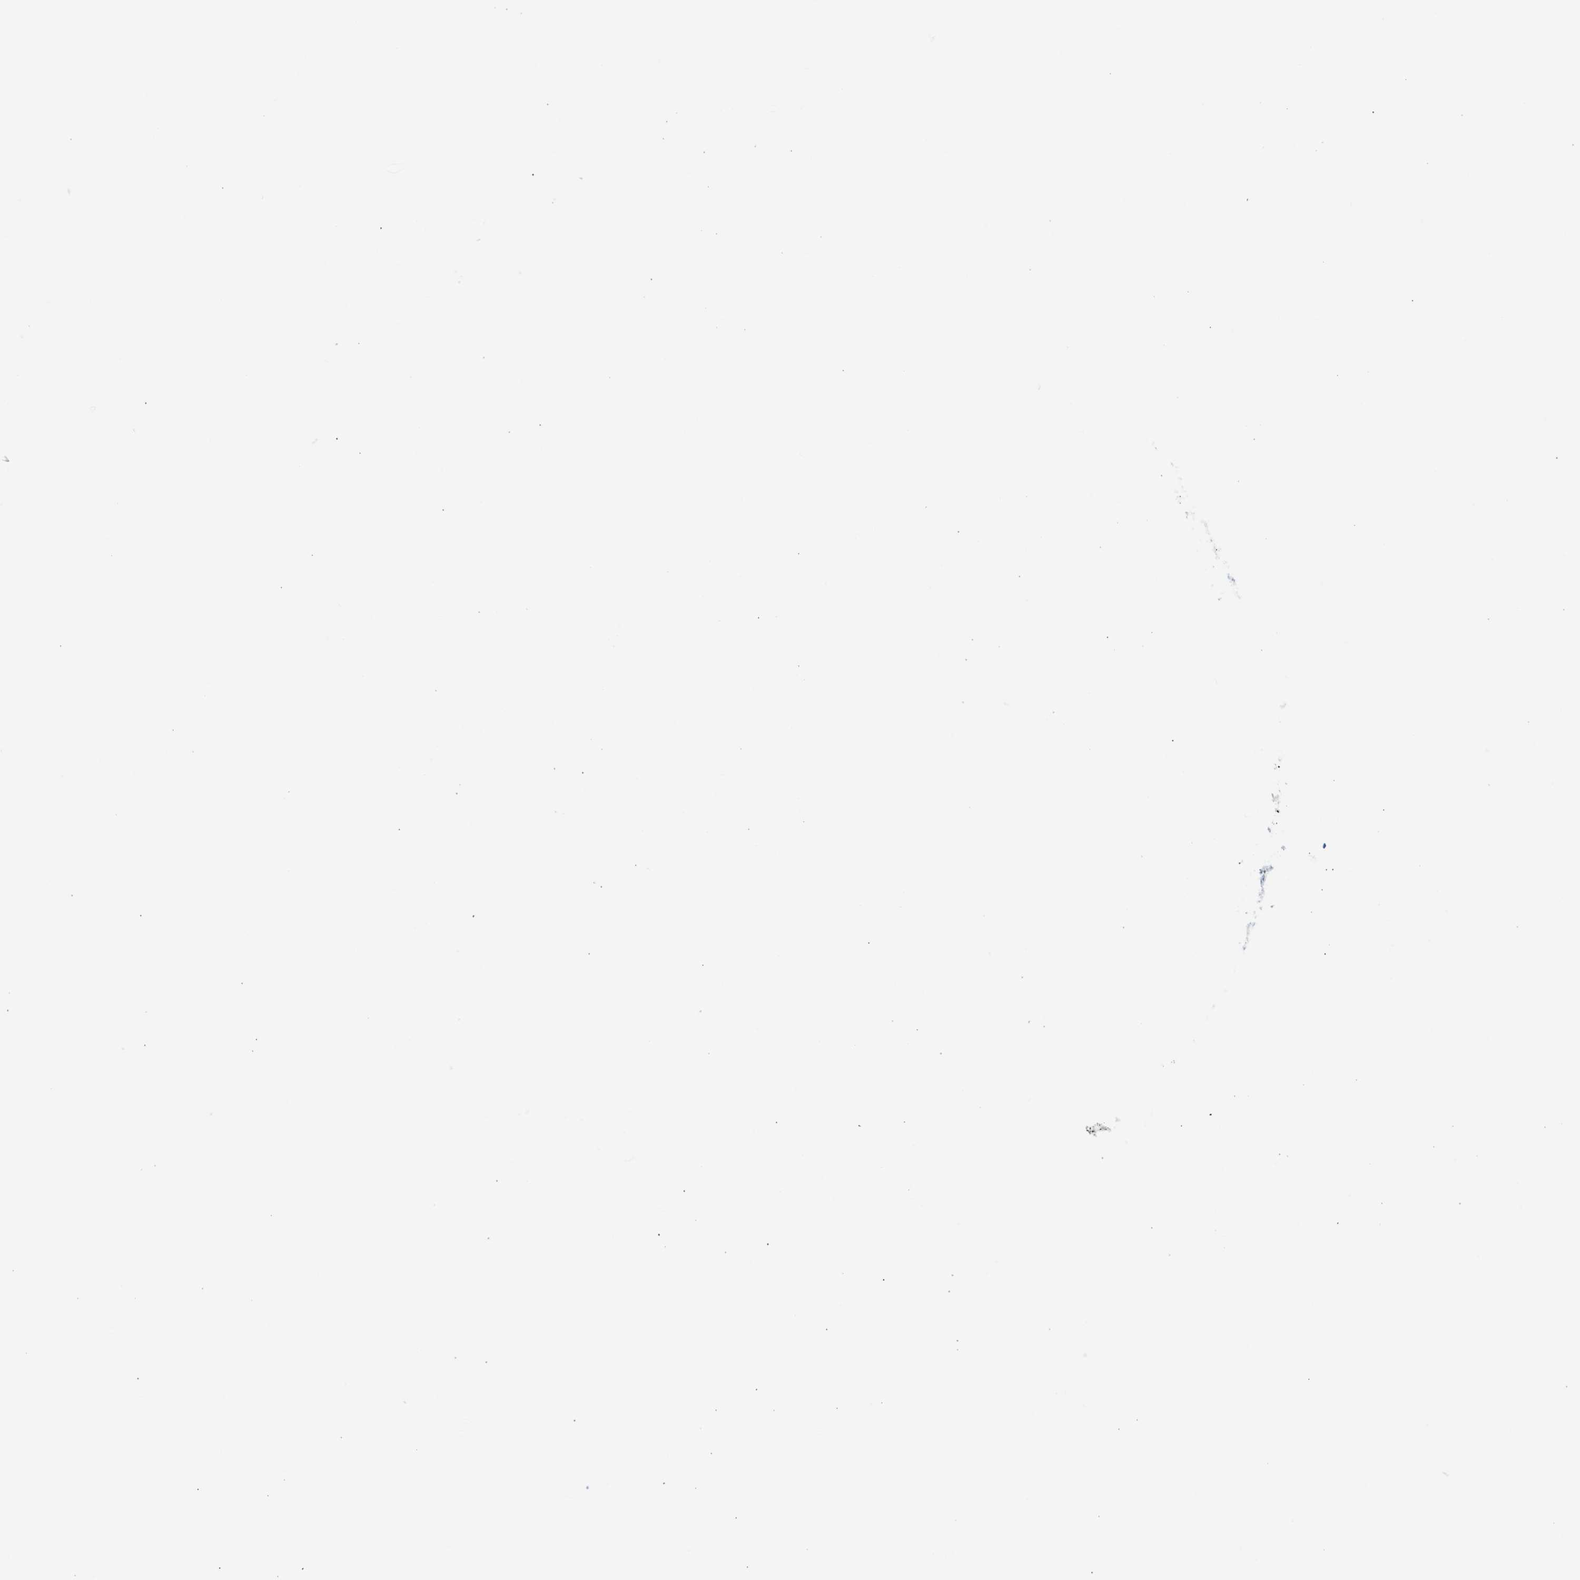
{"staining": {"intensity": "negative", "quantity": "none", "location": "none"}, "tissue": "urothelial cancer", "cell_type": "Tumor cells", "image_type": "cancer", "snomed": [{"axis": "morphology", "description": "Urothelial carcinoma, High grade"}, {"axis": "topography", "description": "Urinary bladder"}], "caption": "A micrograph of urothelial carcinoma (high-grade) stained for a protein shows no brown staining in tumor cells.", "gene": "SPAM1", "patient": {"sex": "female", "age": 85}}